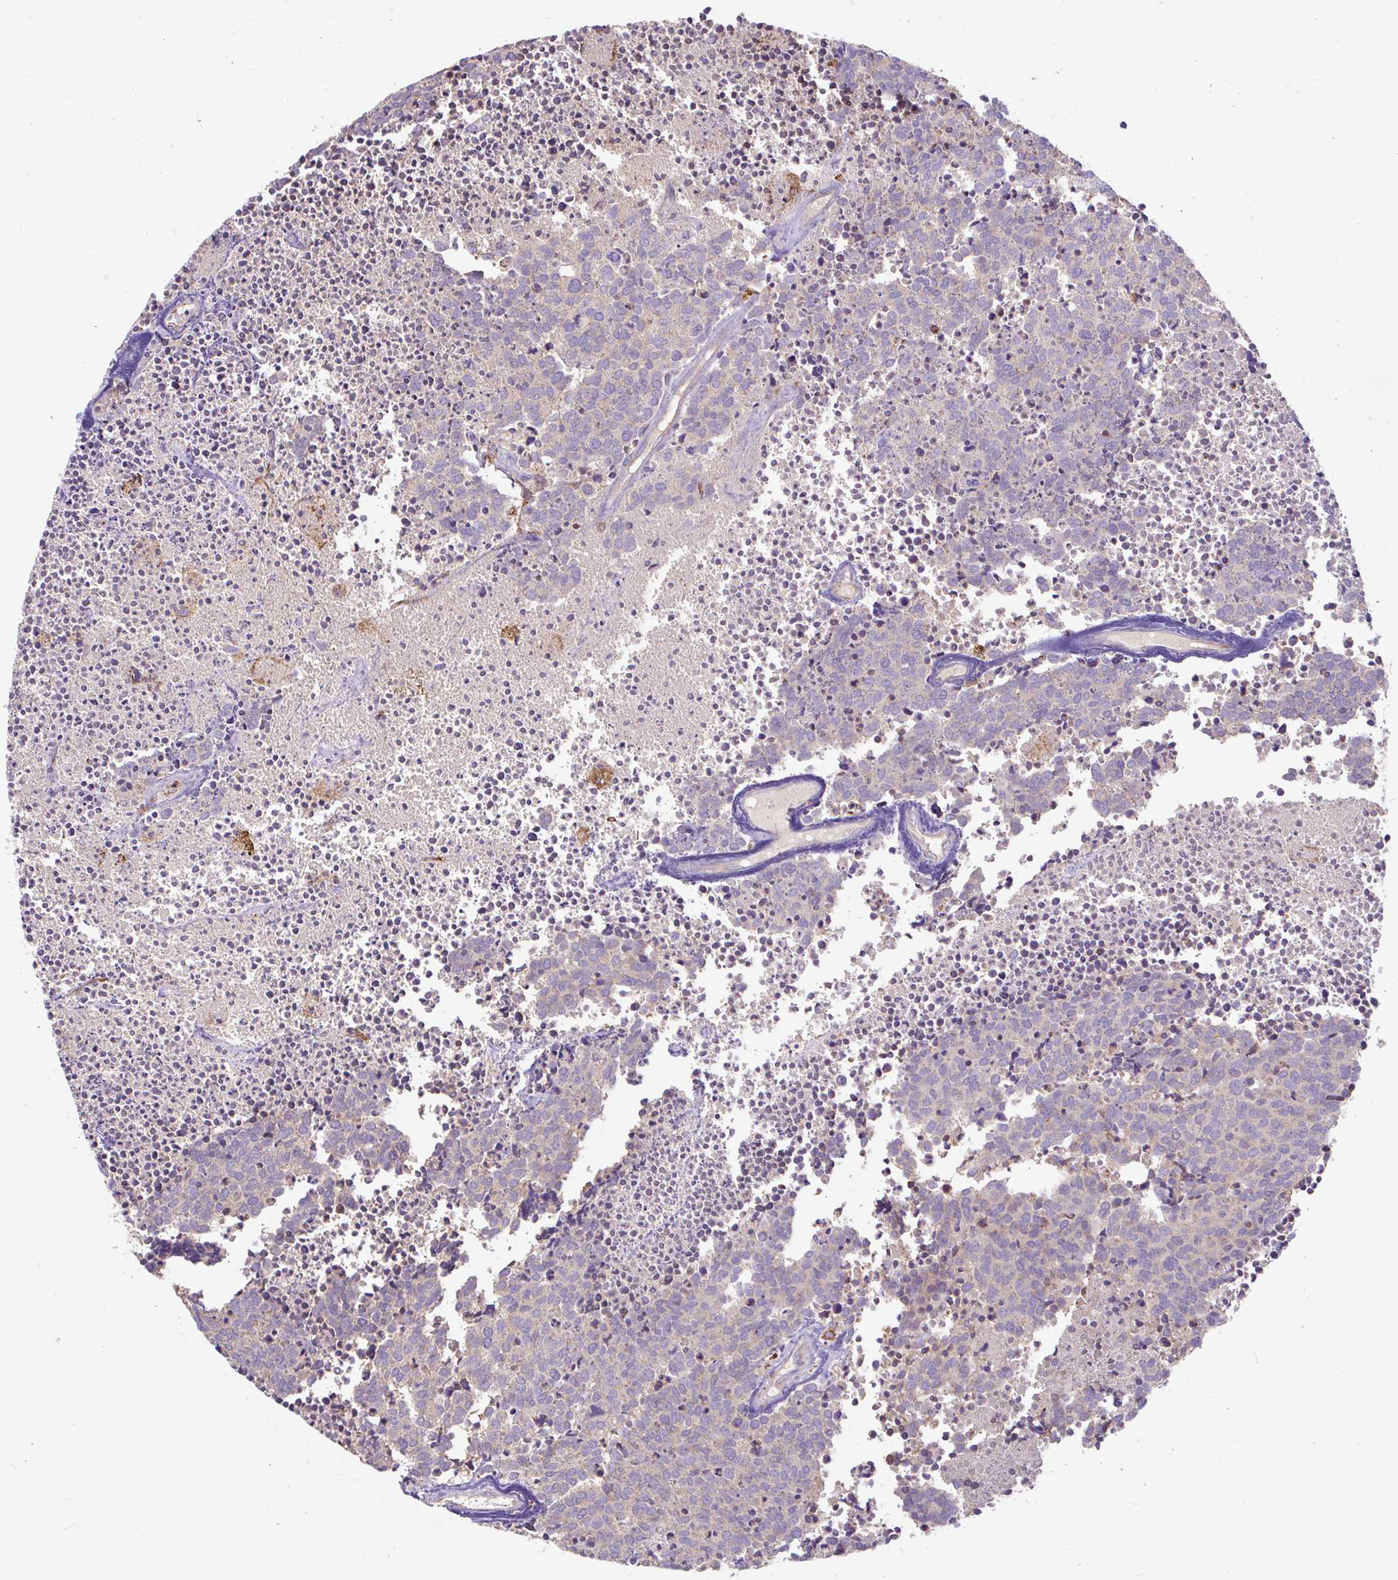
{"staining": {"intensity": "negative", "quantity": "none", "location": "none"}, "tissue": "carcinoid", "cell_type": "Tumor cells", "image_type": "cancer", "snomed": [{"axis": "morphology", "description": "Carcinoid, malignant, NOS"}, {"axis": "topography", "description": "Skin"}], "caption": "Protein analysis of carcinoid demonstrates no significant staining in tumor cells.", "gene": "RALBP1", "patient": {"sex": "female", "age": 79}}